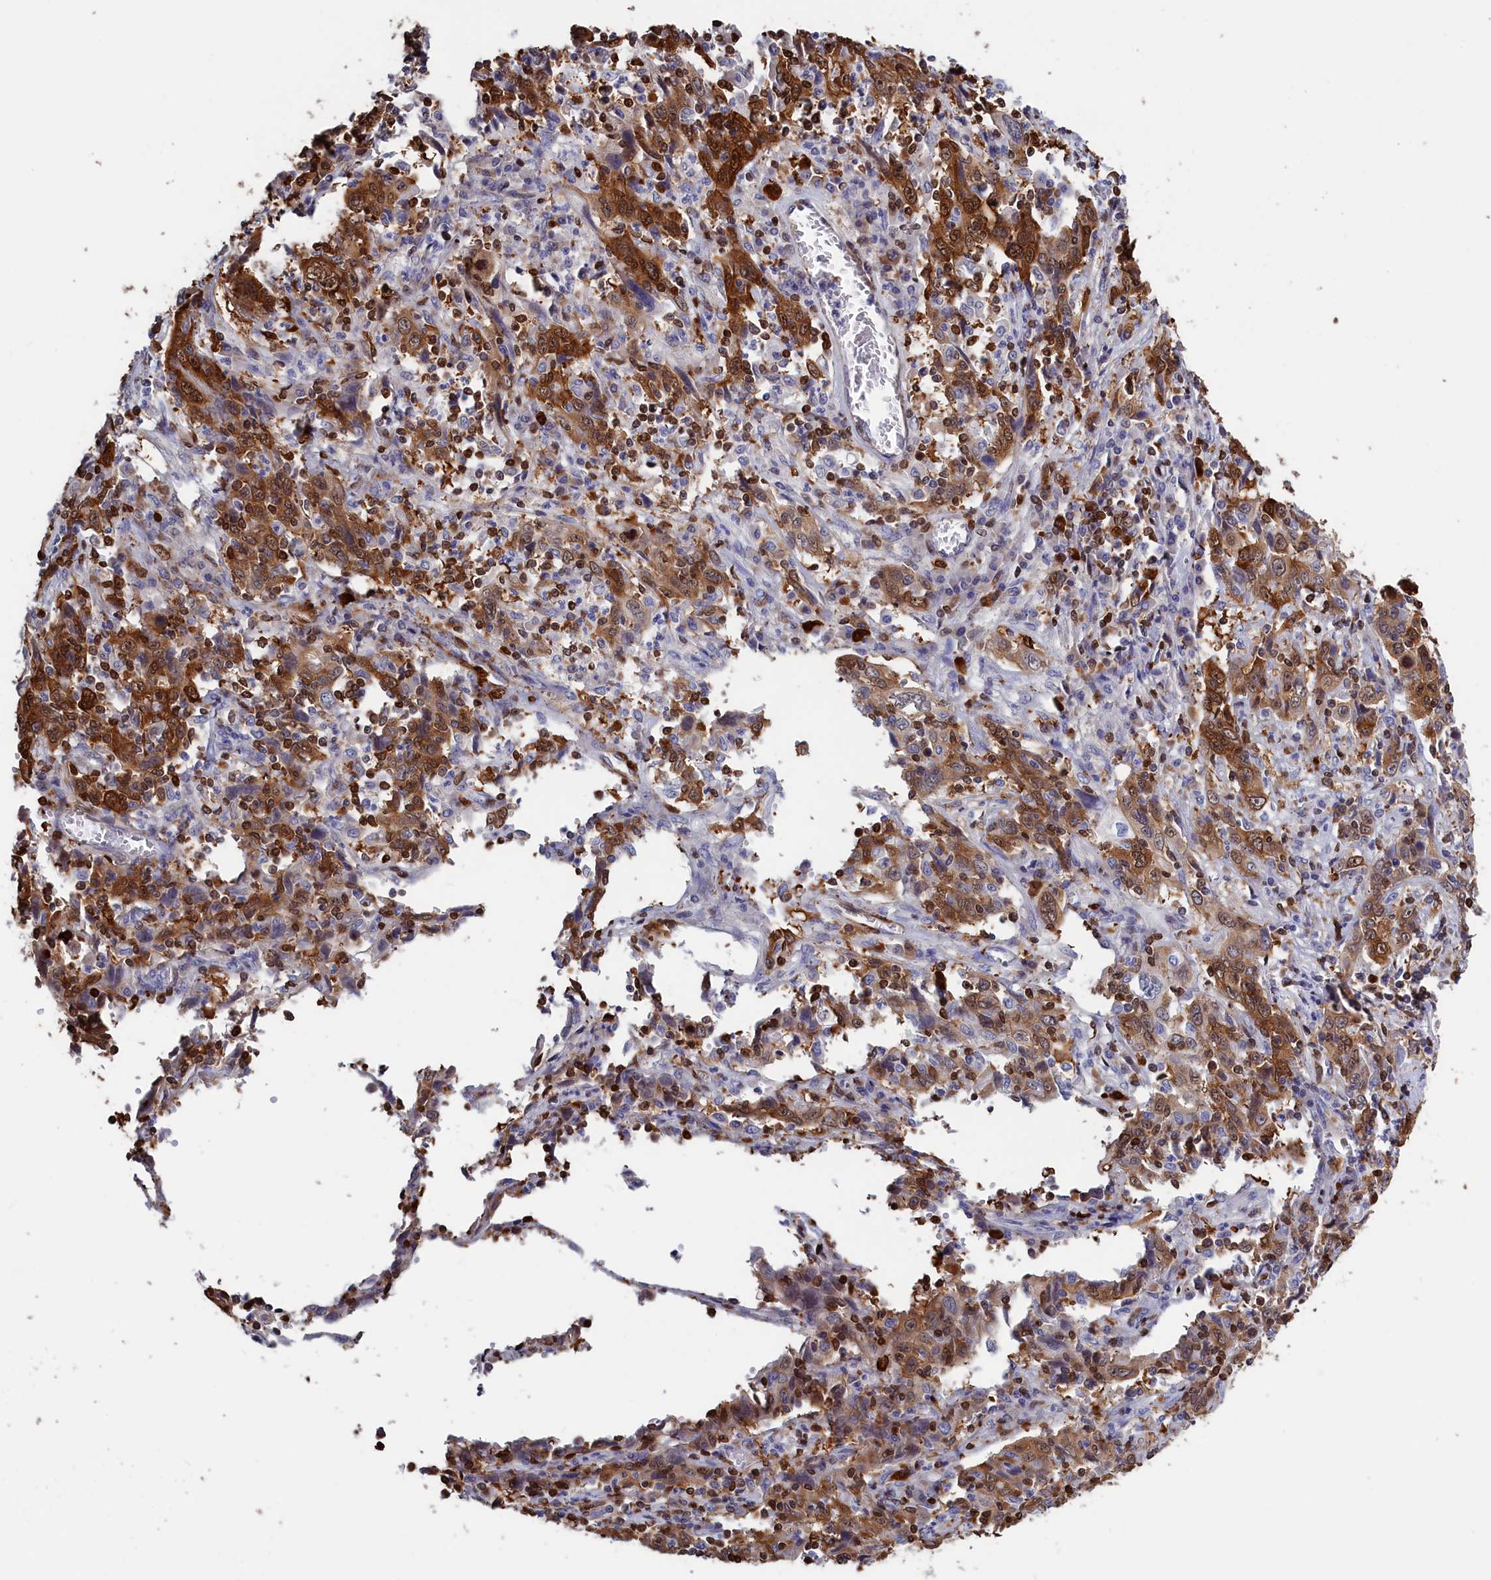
{"staining": {"intensity": "moderate", "quantity": ">75%", "location": "cytoplasmic/membranous,nuclear"}, "tissue": "cervical cancer", "cell_type": "Tumor cells", "image_type": "cancer", "snomed": [{"axis": "morphology", "description": "Squamous cell carcinoma, NOS"}, {"axis": "topography", "description": "Cervix"}], "caption": "This is a photomicrograph of immunohistochemistry (IHC) staining of squamous cell carcinoma (cervical), which shows moderate expression in the cytoplasmic/membranous and nuclear of tumor cells.", "gene": "CRIP1", "patient": {"sex": "female", "age": 46}}